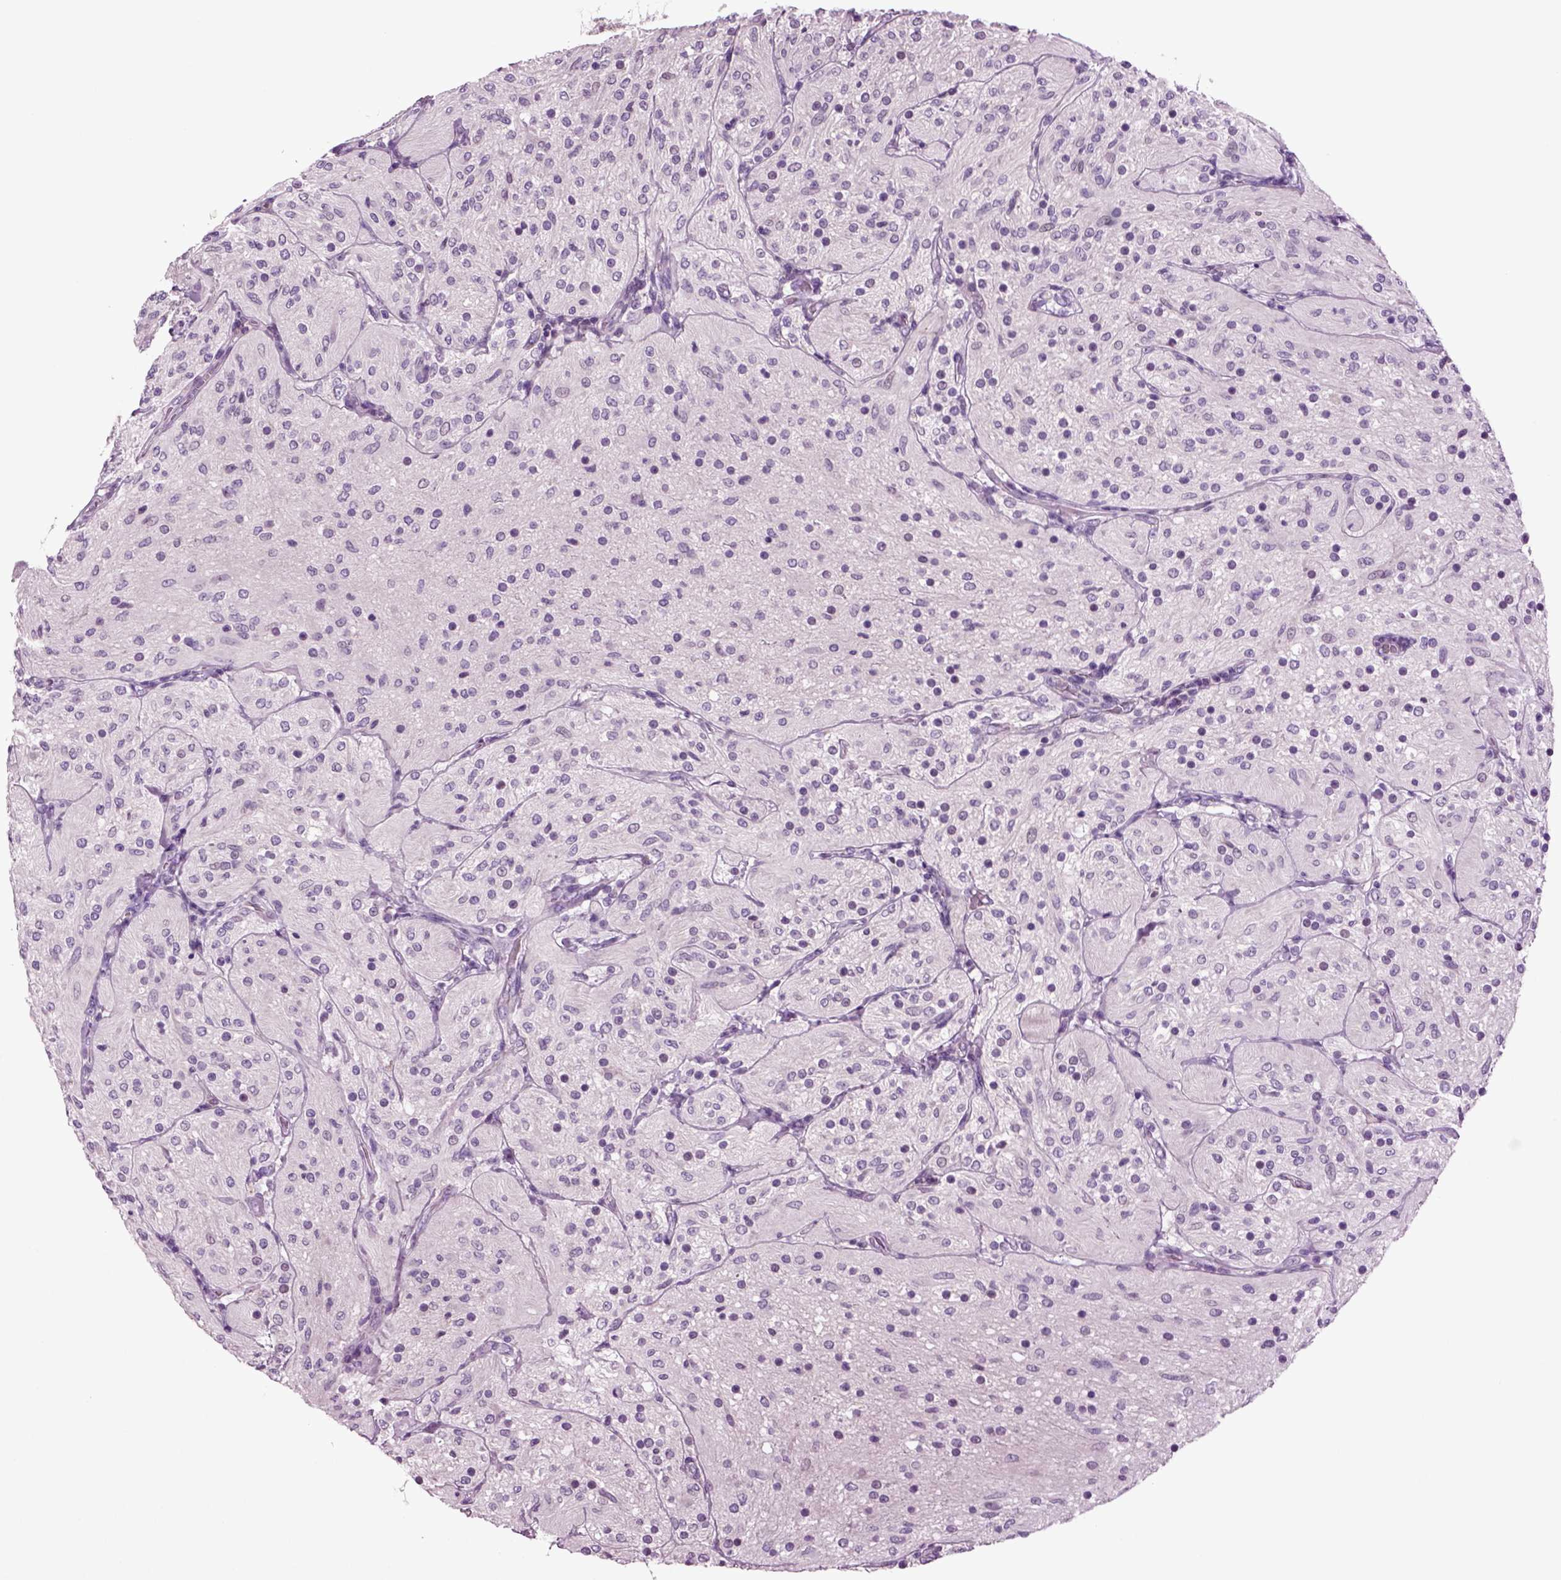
{"staining": {"intensity": "negative", "quantity": "none", "location": "none"}, "tissue": "glioma", "cell_type": "Tumor cells", "image_type": "cancer", "snomed": [{"axis": "morphology", "description": "Glioma, malignant, Low grade"}, {"axis": "topography", "description": "Brain"}], "caption": "Tumor cells show no significant expression in glioma.", "gene": "FGF11", "patient": {"sex": "male", "age": 3}}